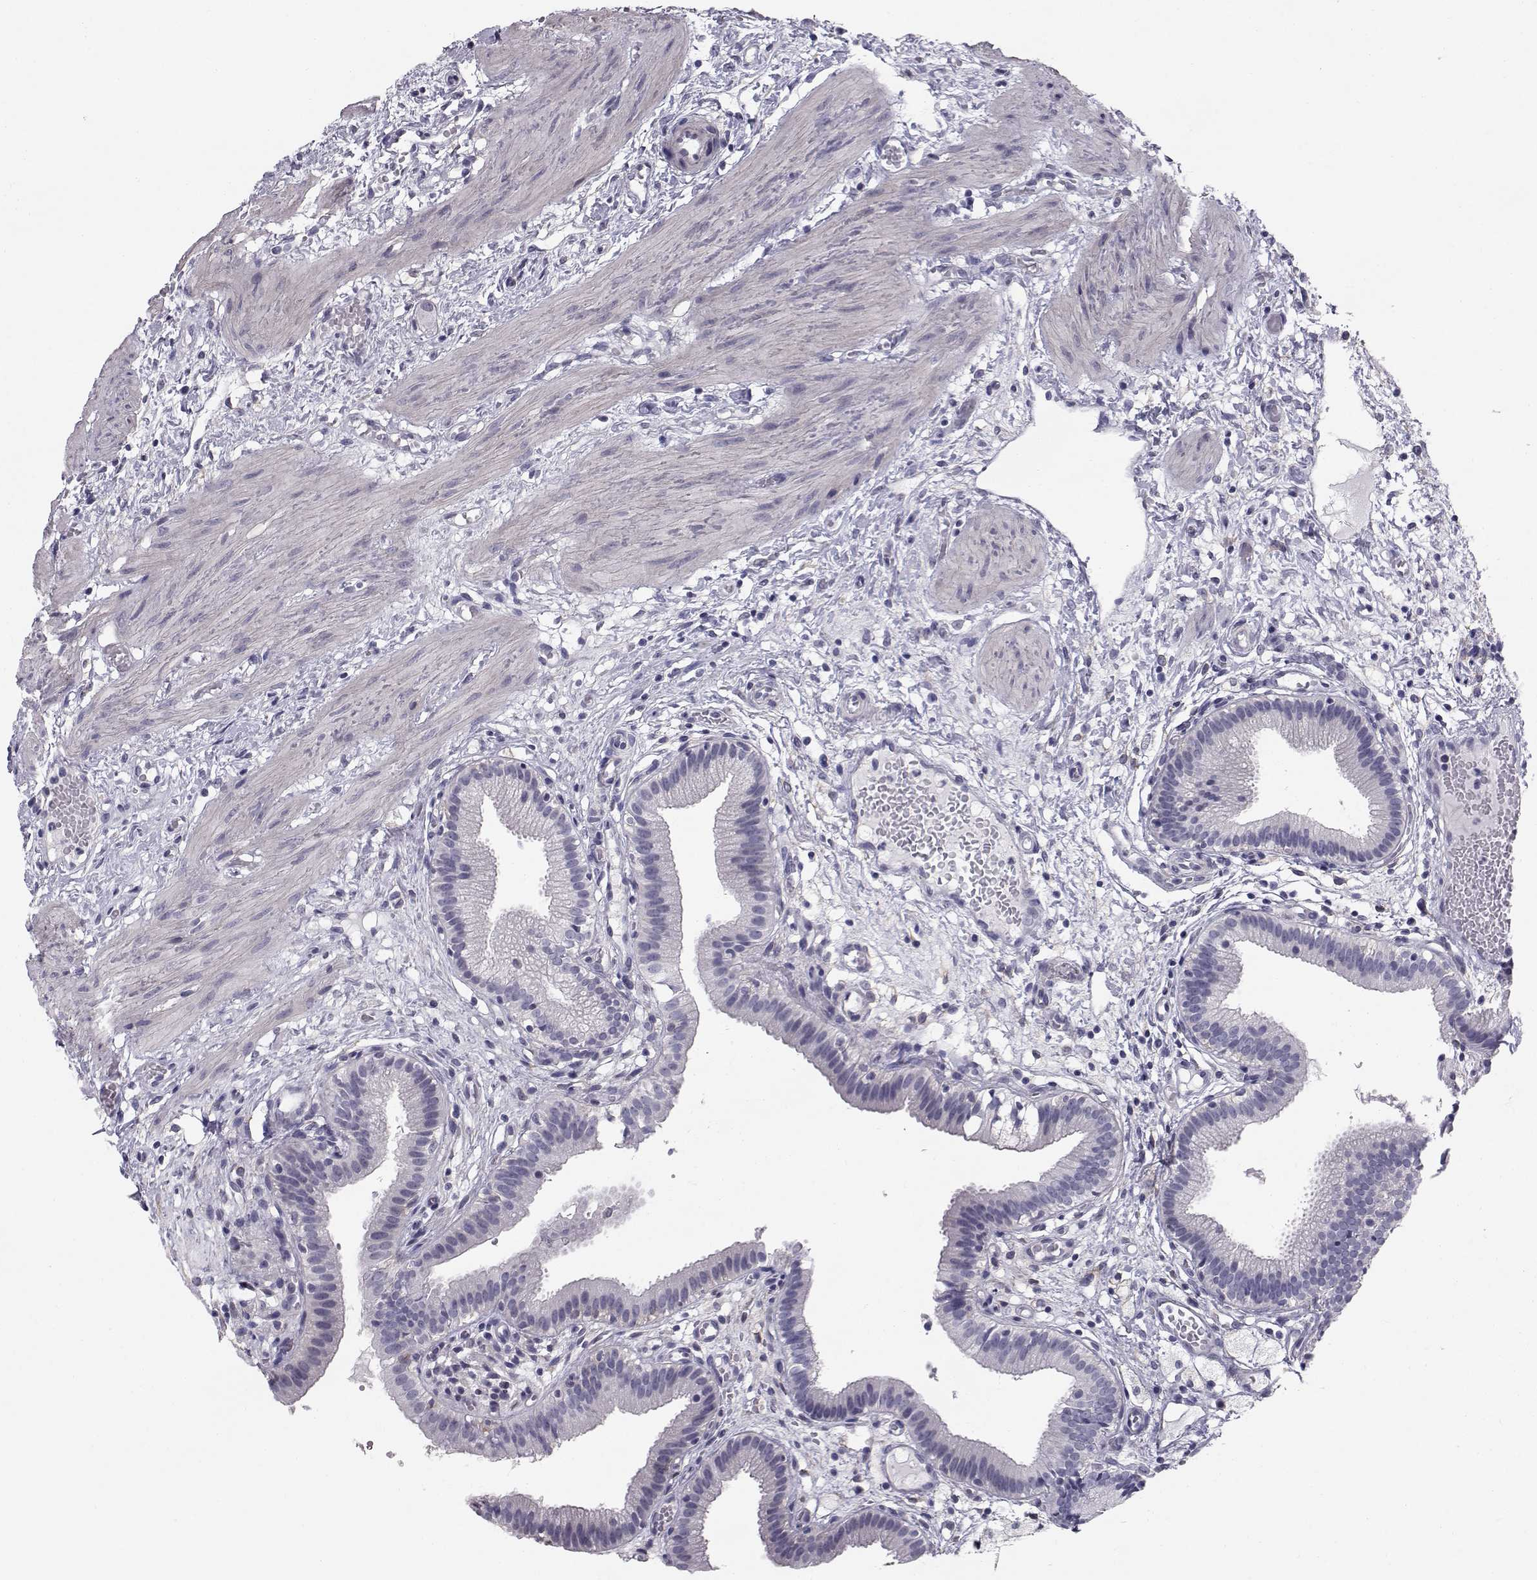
{"staining": {"intensity": "negative", "quantity": "none", "location": "none"}, "tissue": "gallbladder", "cell_type": "Glandular cells", "image_type": "normal", "snomed": [{"axis": "morphology", "description": "Normal tissue, NOS"}, {"axis": "topography", "description": "Gallbladder"}], "caption": "Histopathology image shows no protein staining in glandular cells of benign gallbladder.", "gene": "SPDYE4", "patient": {"sex": "female", "age": 24}}